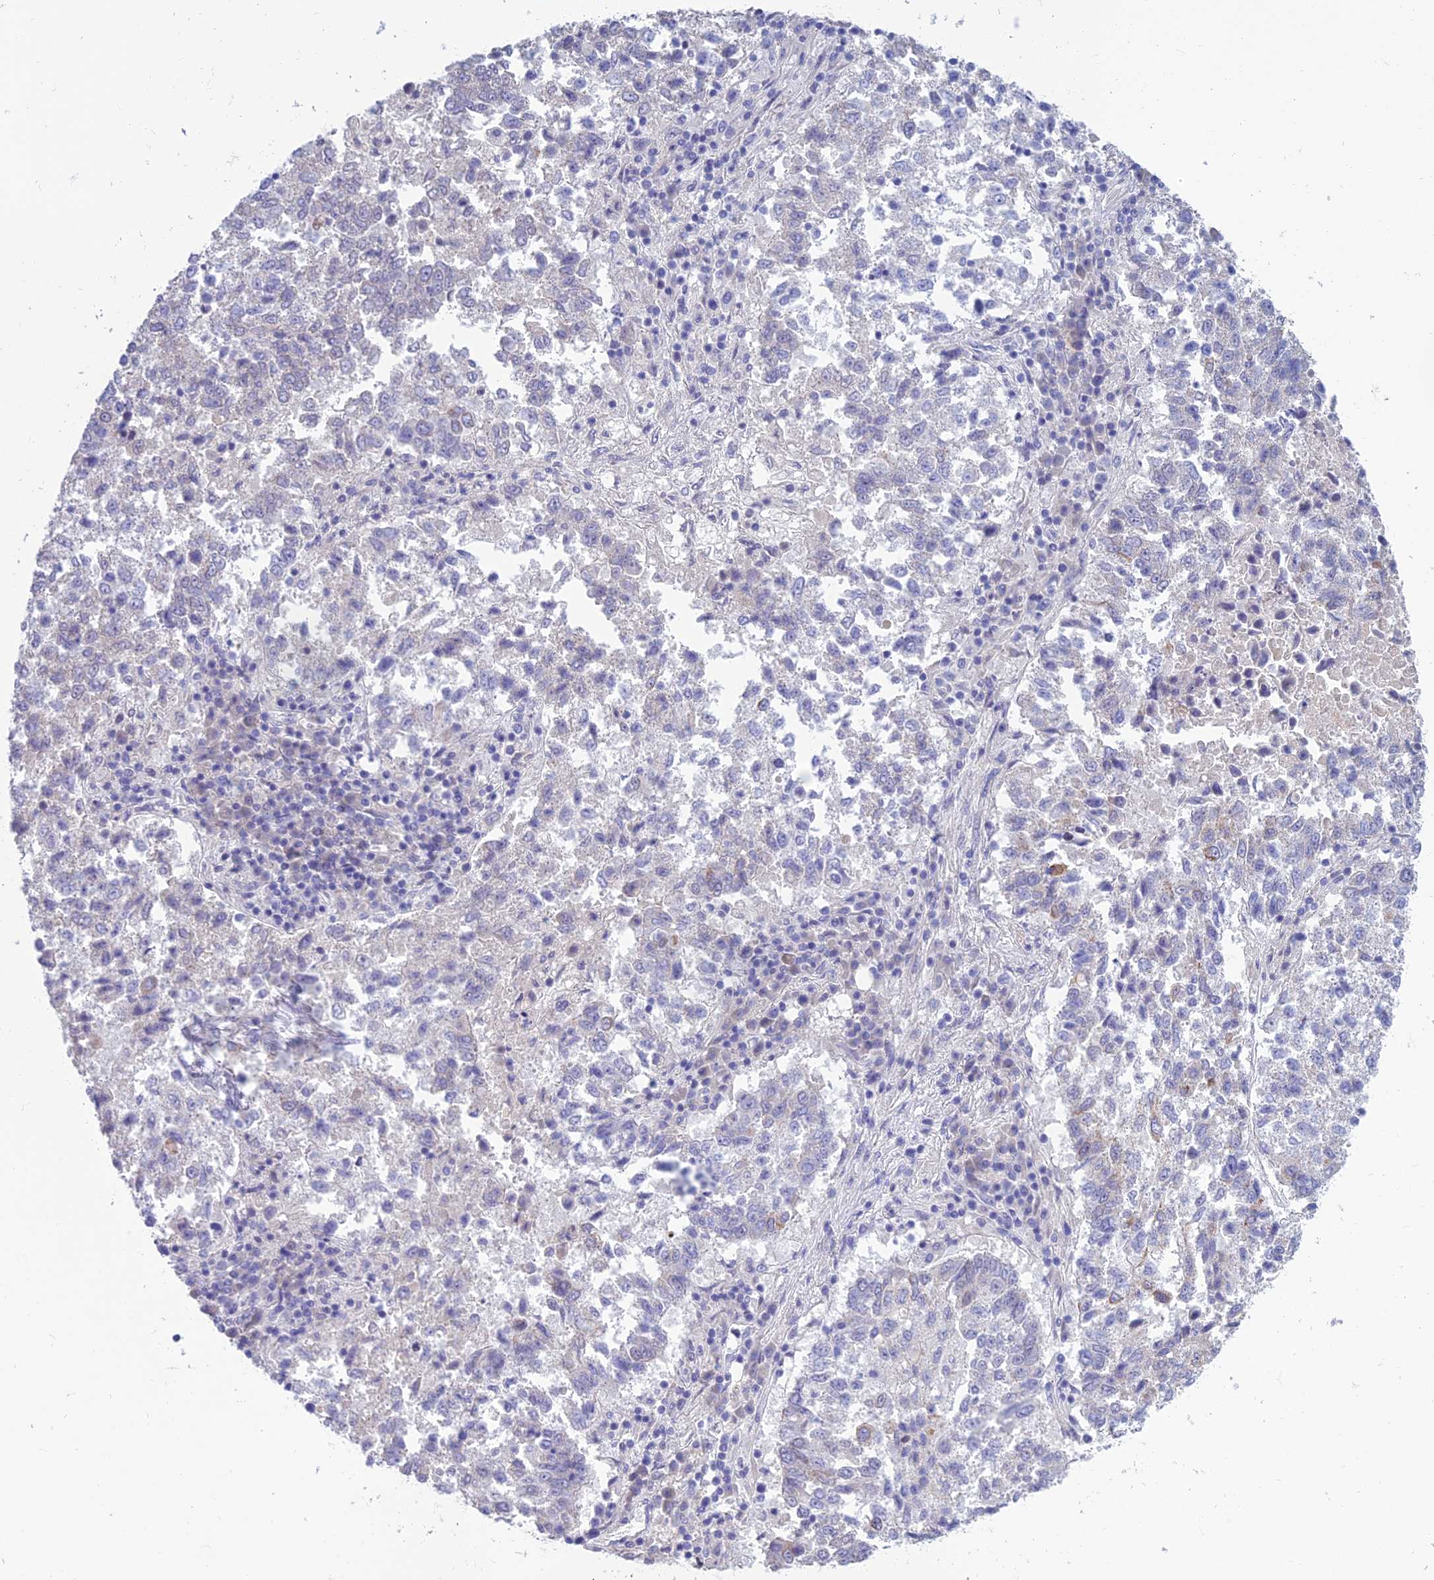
{"staining": {"intensity": "negative", "quantity": "none", "location": "none"}, "tissue": "lung cancer", "cell_type": "Tumor cells", "image_type": "cancer", "snomed": [{"axis": "morphology", "description": "Squamous cell carcinoma, NOS"}, {"axis": "topography", "description": "Lung"}], "caption": "The histopathology image reveals no staining of tumor cells in lung cancer. (Stains: DAB (3,3'-diaminobenzidine) IHC with hematoxylin counter stain, Microscopy: brightfield microscopy at high magnification).", "gene": "SPTLC3", "patient": {"sex": "male", "age": 73}}